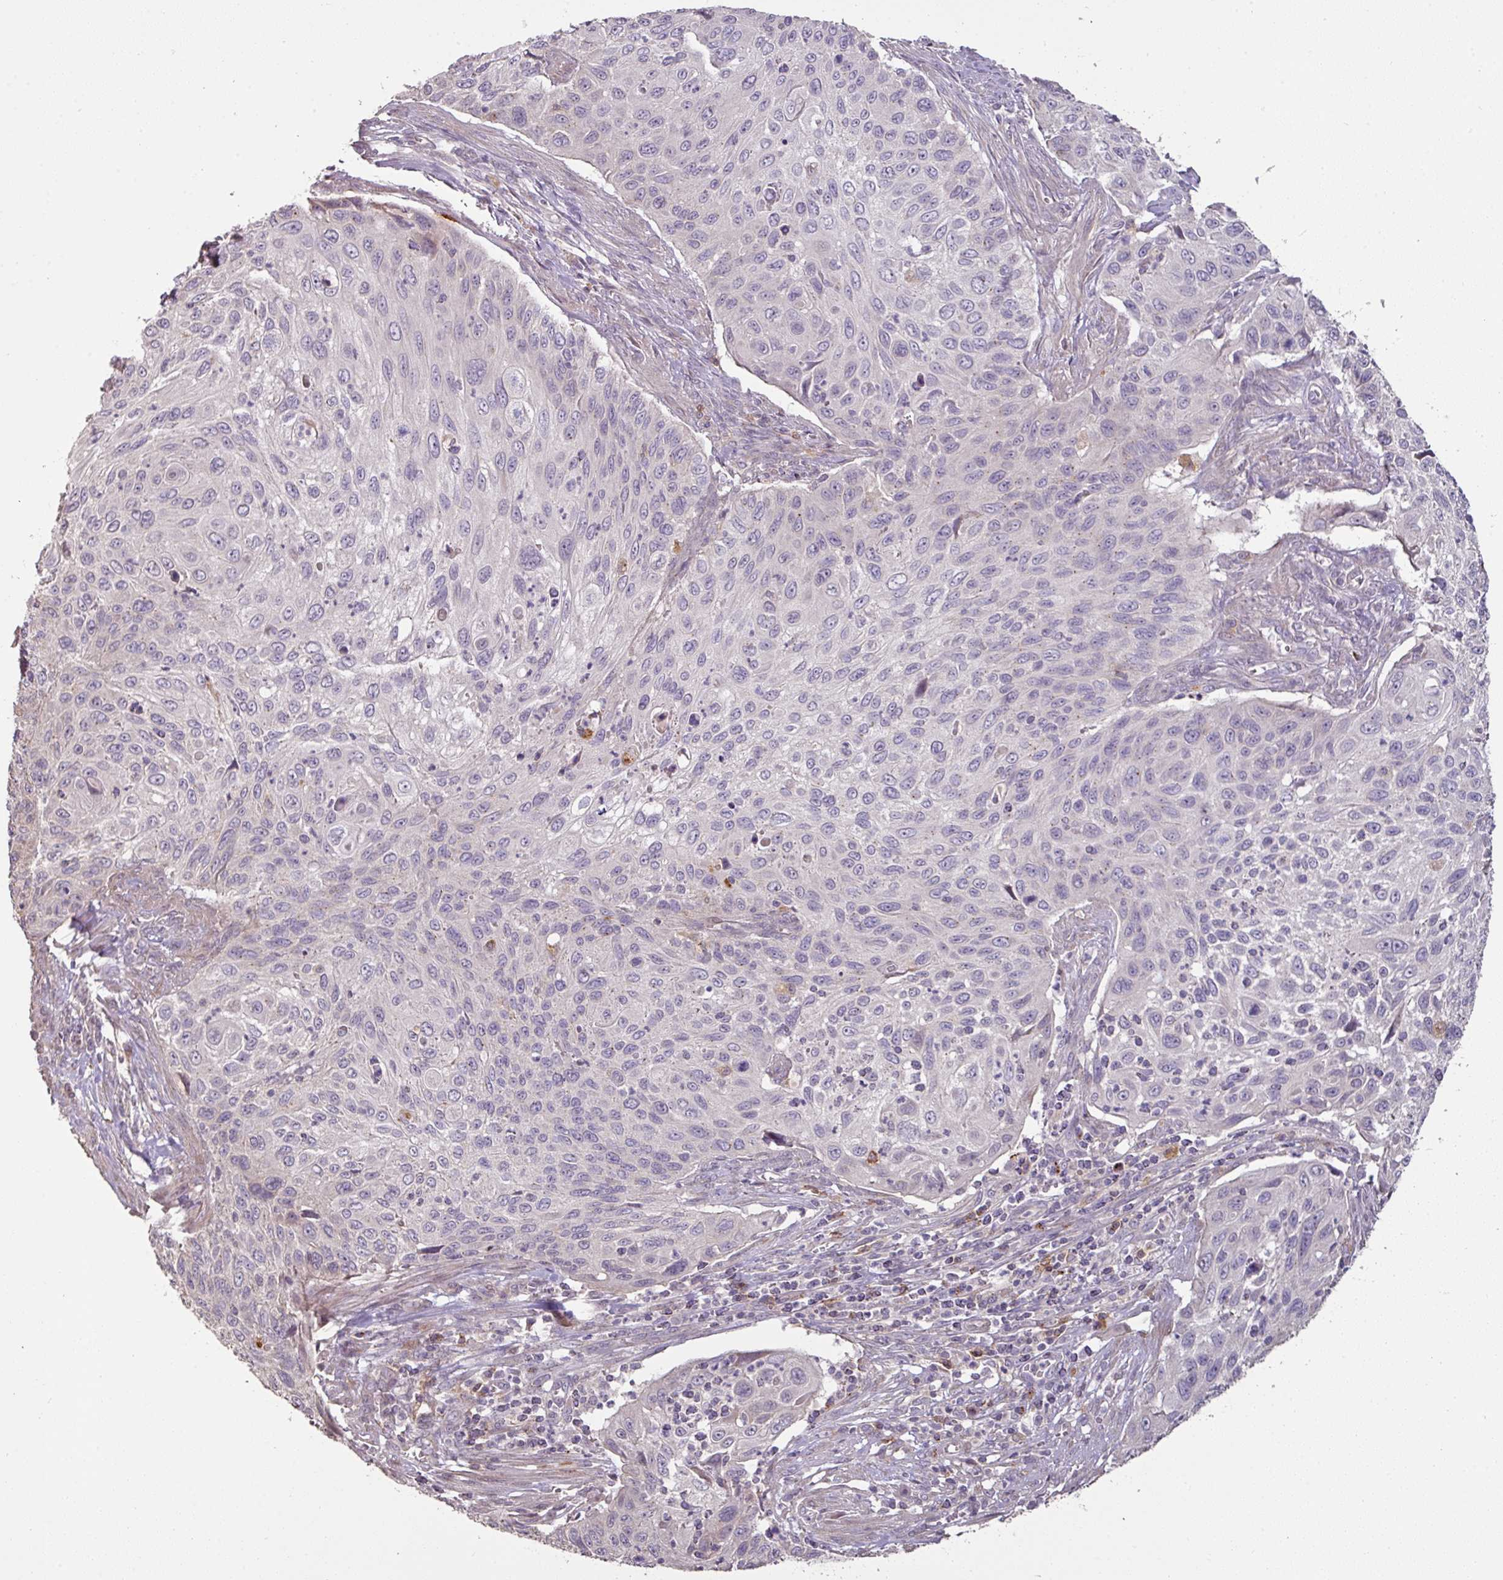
{"staining": {"intensity": "negative", "quantity": "none", "location": "none"}, "tissue": "cervical cancer", "cell_type": "Tumor cells", "image_type": "cancer", "snomed": [{"axis": "morphology", "description": "Squamous cell carcinoma, NOS"}, {"axis": "topography", "description": "Cervix"}], "caption": "Immunohistochemistry (IHC) micrograph of neoplastic tissue: human cervical squamous cell carcinoma stained with DAB (3,3'-diaminobenzidine) reveals no significant protein positivity in tumor cells.", "gene": "CXCR5", "patient": {"sex": "female", "age": 70}}